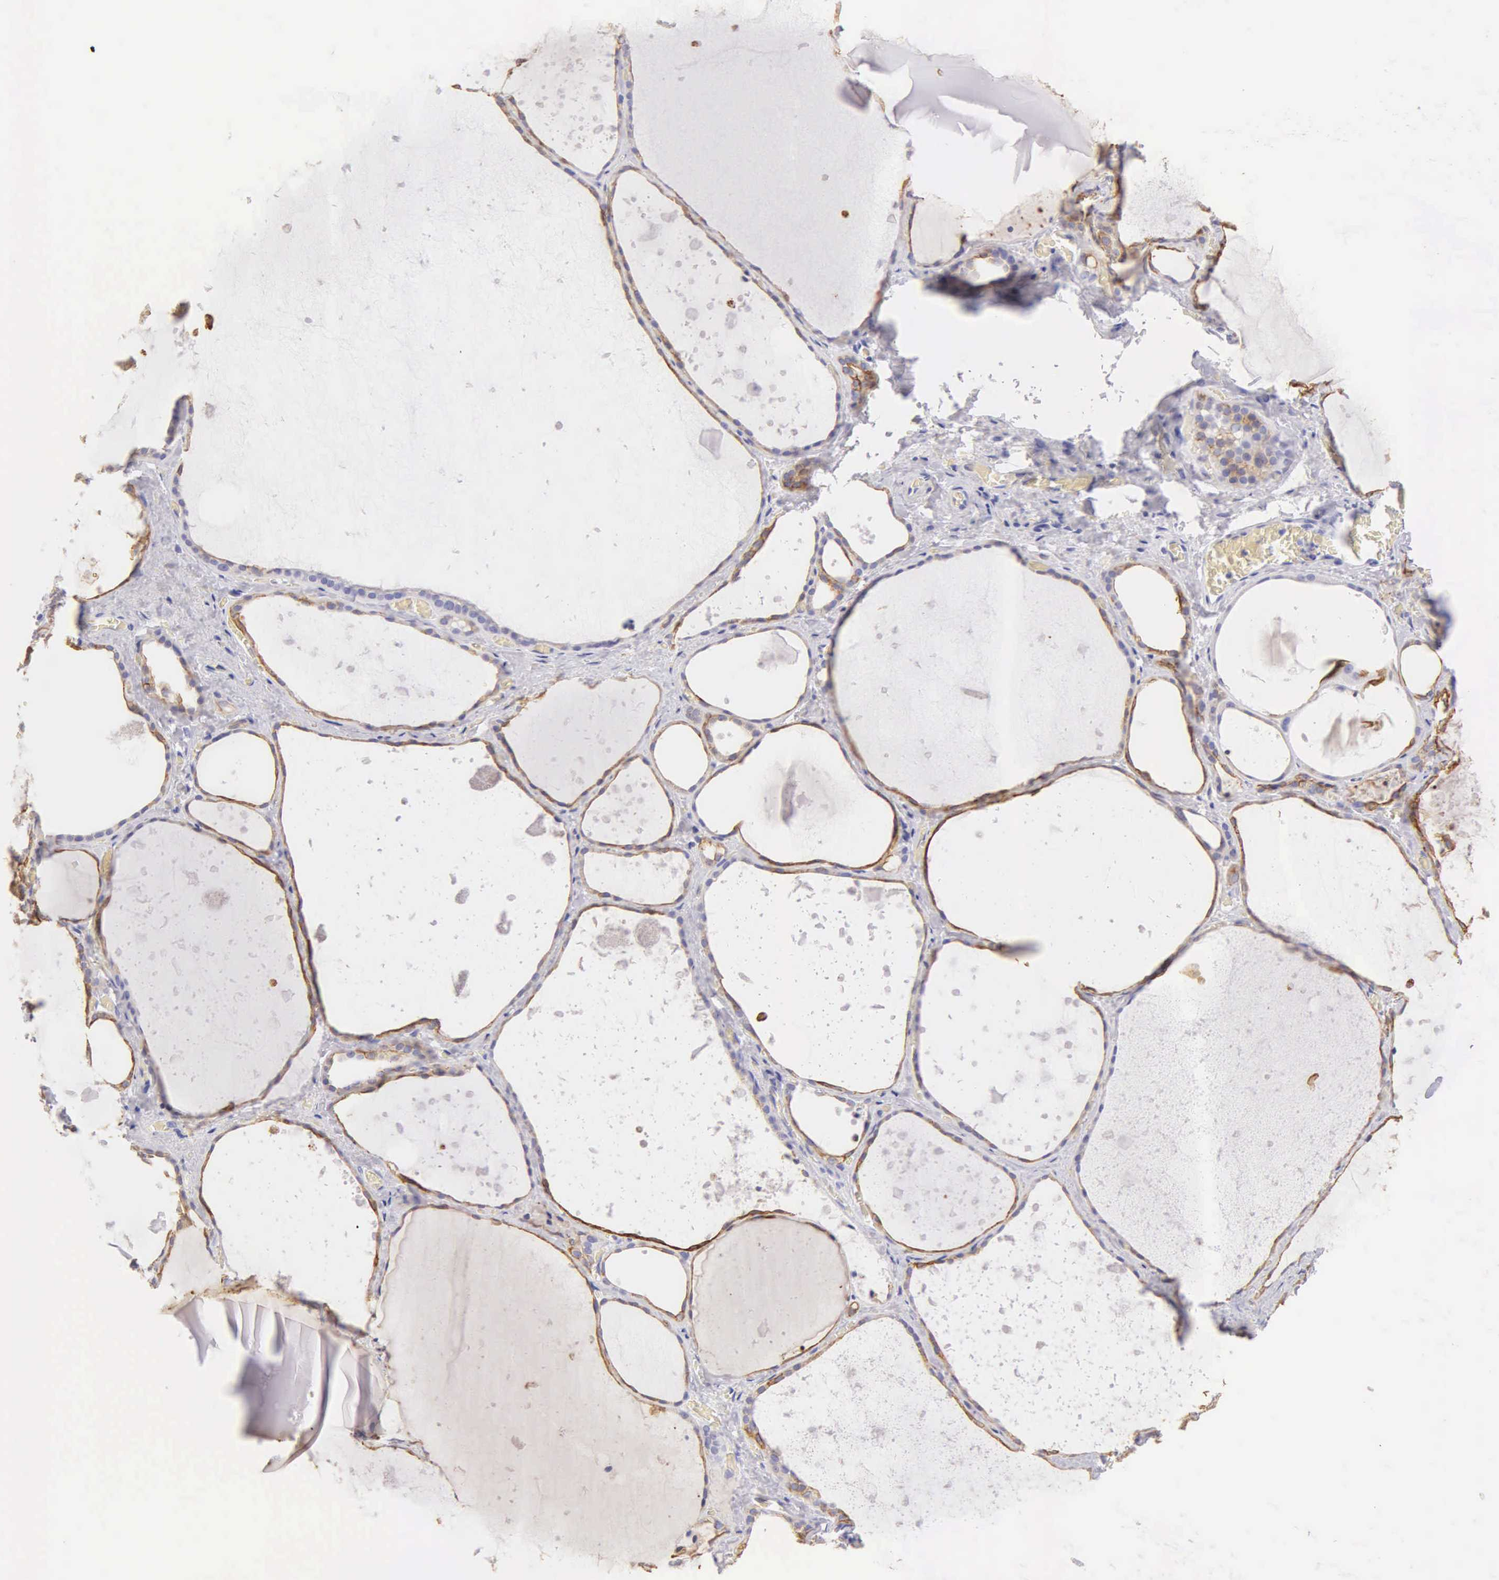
{"staining": {"intensity": "weak", "quantity": "<25%", "location": "cytoplasmic/membranous"}, "tissue": "thyroid gland", "cell_type": "Glandular cells", "image_type": "normal", "snomed": [{"axis": "morphology", "description": "Normal tissue, NOS"}, {"axis": "topography", "description": "Thyroid gland"}], "caption": "Thyroid gland stained for a protein using IHC demonstrates no expression glandular cells.", "gene": "KRT14", "patient": {"sex": "male", "age": 76}}